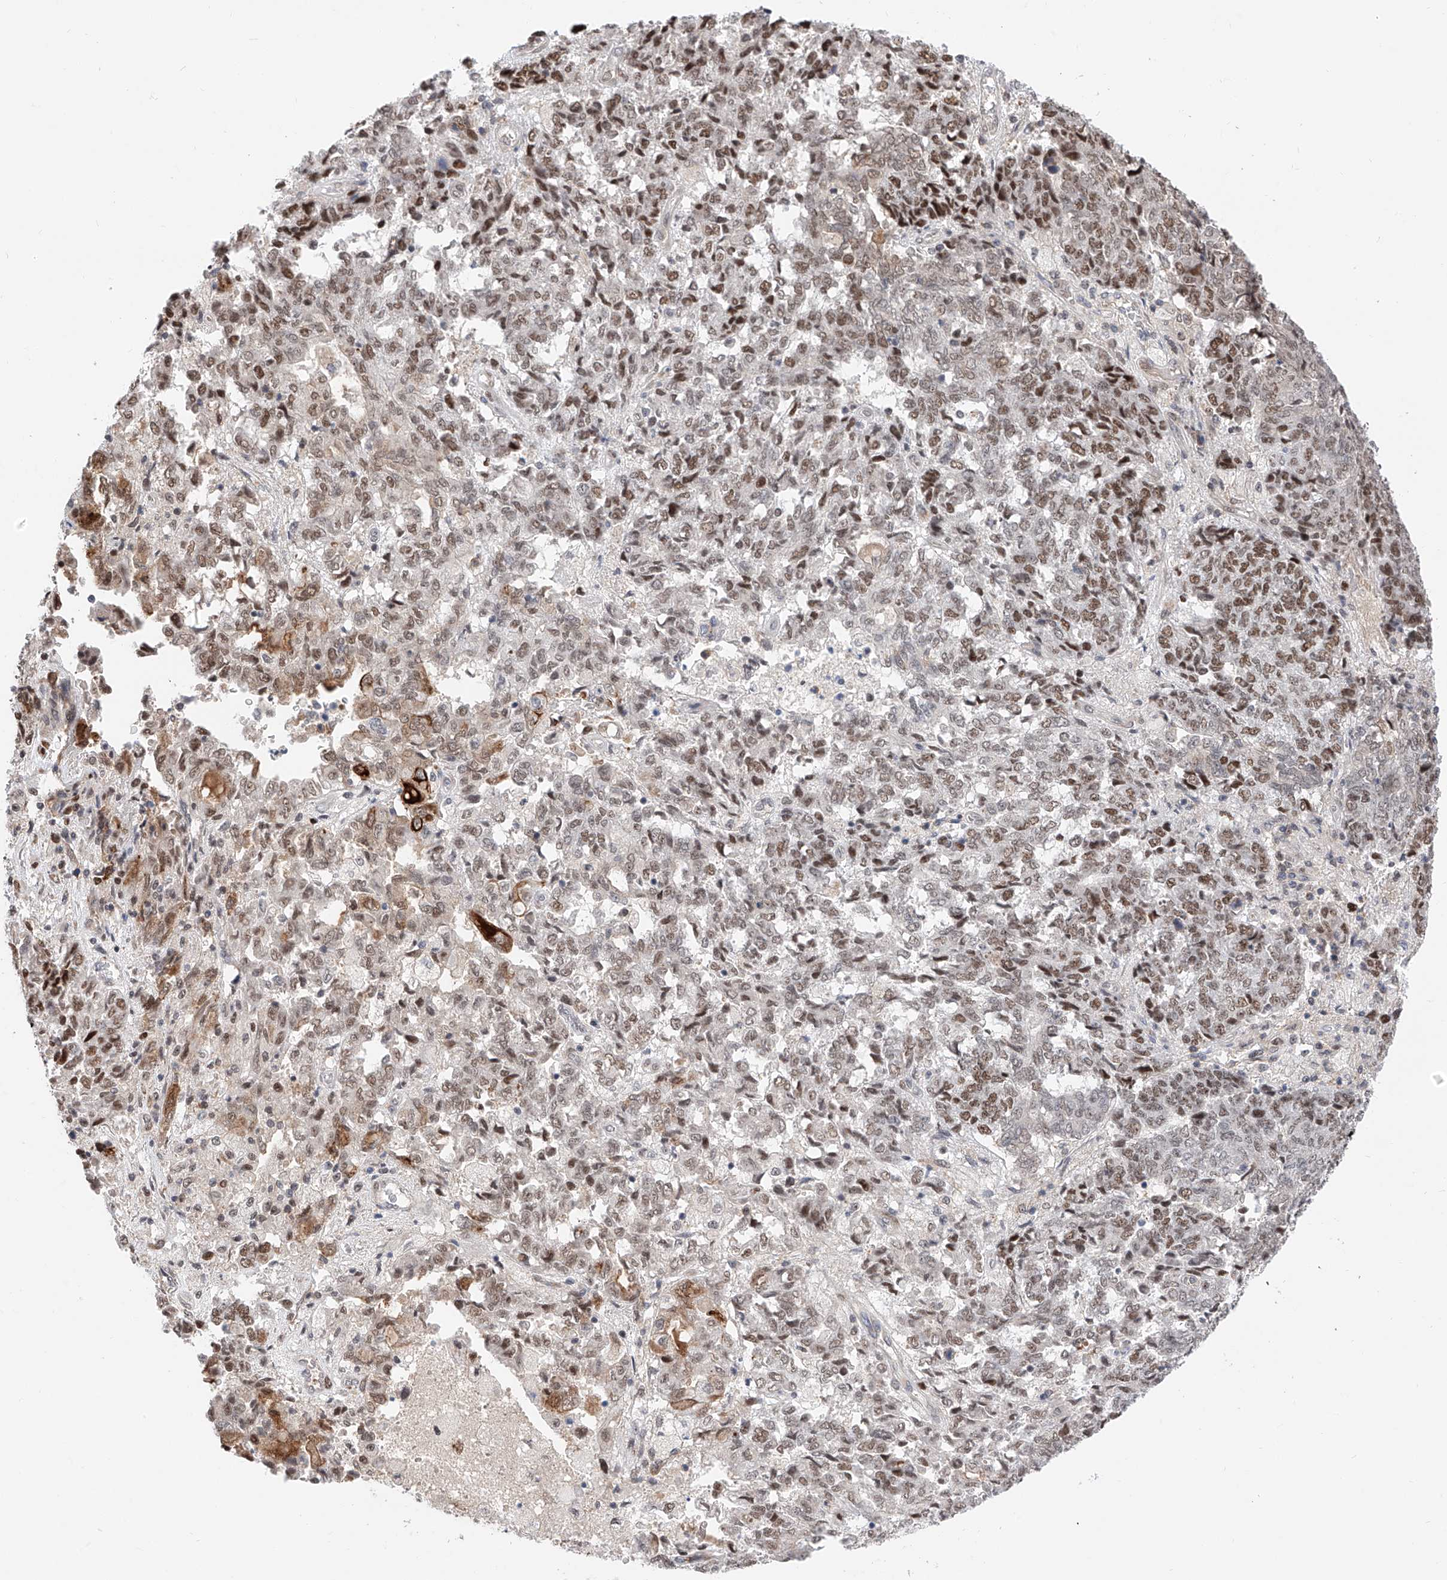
{"staining": {"intensity": "moderate", "quantity": "25%-75%", "location": "nuclear"}, "tissue": "endometrial cancer", "cell_type": "Tumor cells", "image_type": "cancer", "snomed": [{"axis": "morphology", "description": "Adenocarcinoma, NOS"}, {"axis": "topography", "description": "Endometrium"}], "caption": "Protein expression analysis of human adenocarcinoma (endometrial) reveals moderate nuclear expression in about 25%-75% of tumor cells. Using DAB (3,3'-diaminobenzidine) (brown) and hematoxylin (blue) stains, captured at high magnification using brightfield microscopy.", "gene": "SNRNP200", "patient": {"sex": "female", "age": 80}}